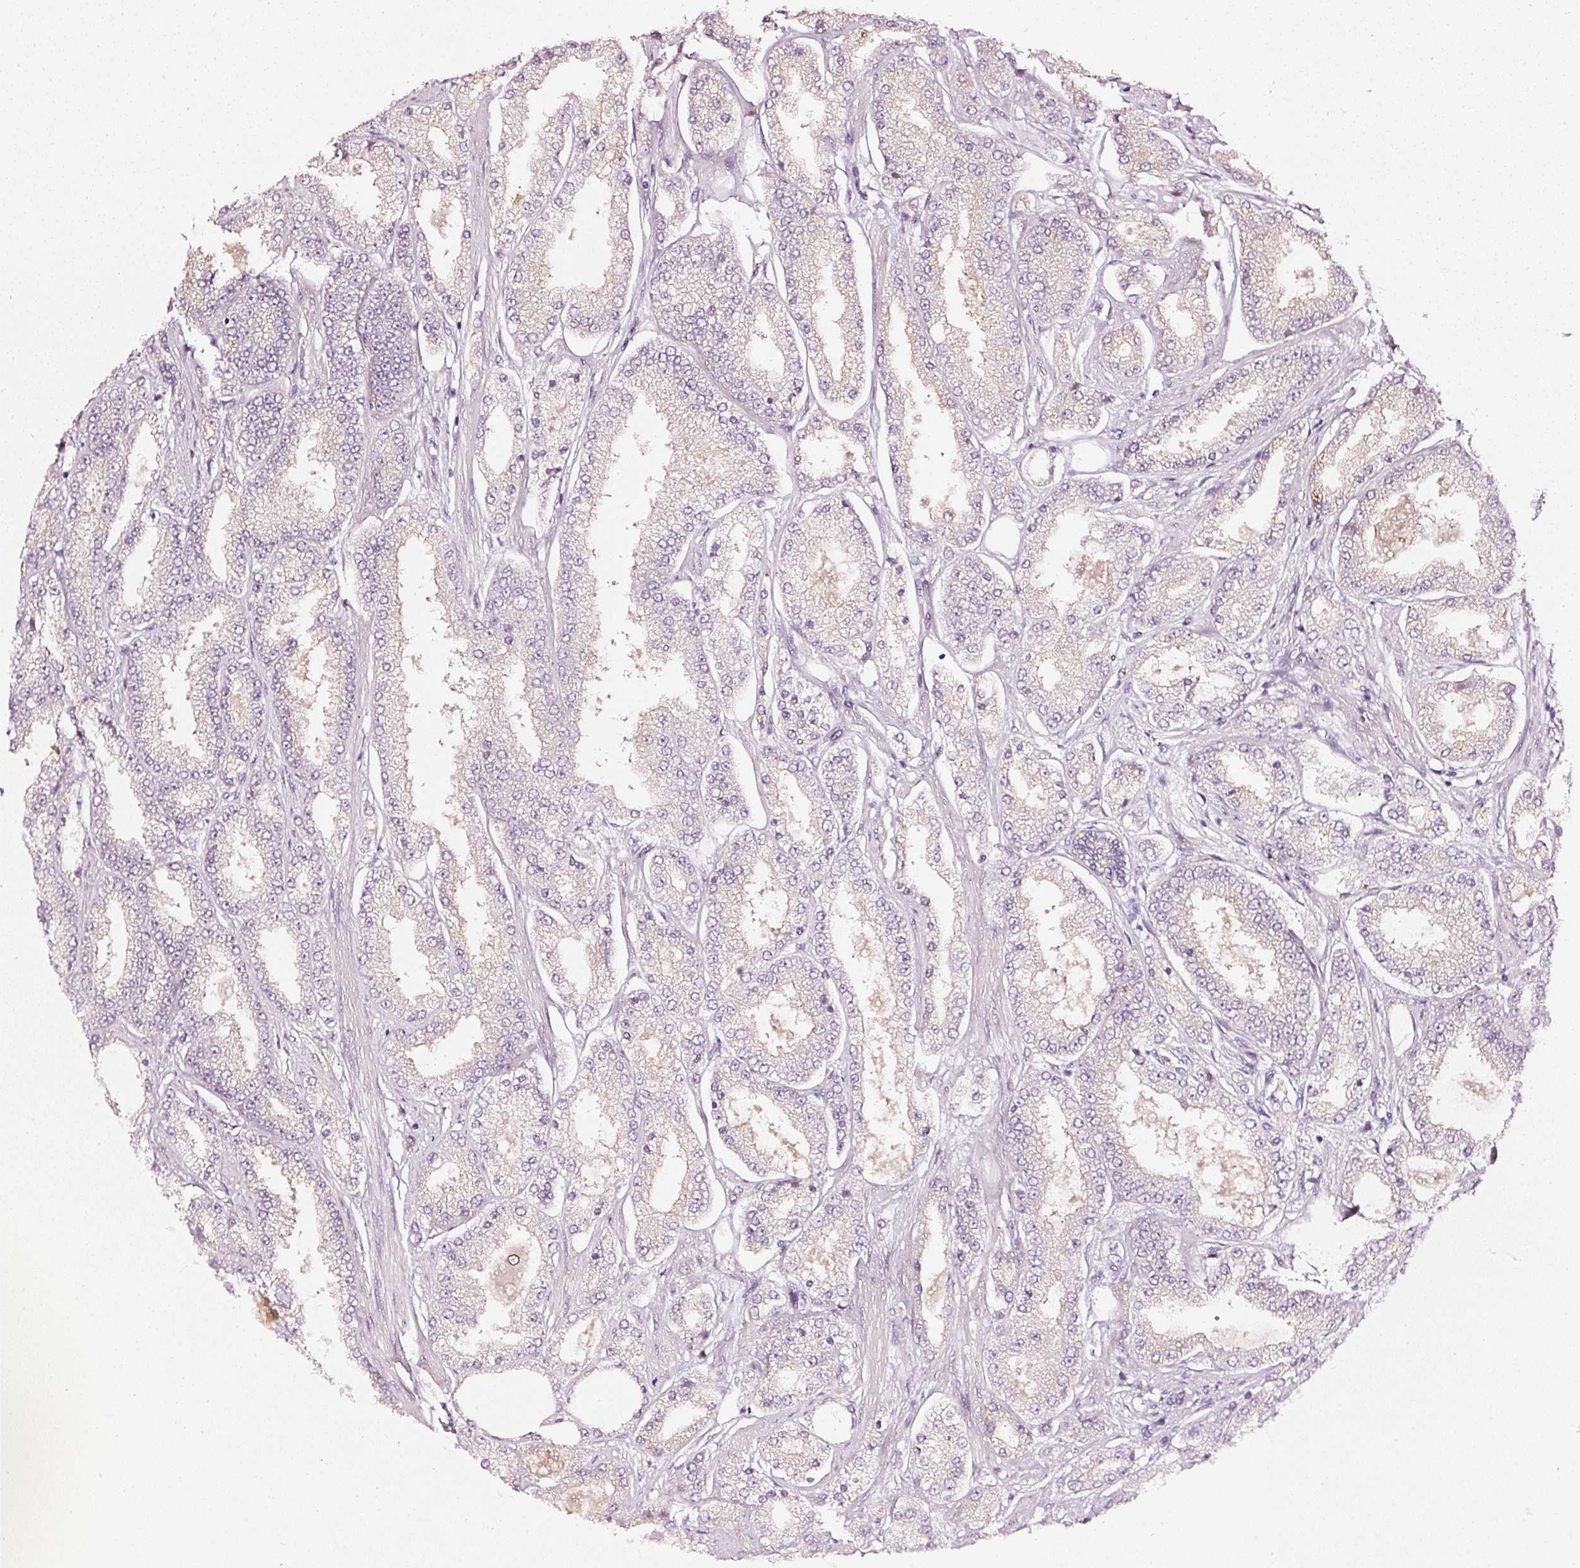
{"staining": {"intensity": "weak", "quantity": "<25%", "location": "cytoplasmic/membranous"}, "tissue": "prostate cancer", "cell_type": "Tumor cells", "image_type": "cancer", "snomed": [{"axis": "morphology", "description": "Adenocarcinoma, High grade"}, {"axis": "topography", "description": "Prostate"}], "caption": "High power microscopy photomicrograph of an immunohistochemistry photomicrograph of prostate cancer (high-grade adenocarcinoma), revealing no significant staining in tumor cells.", "gene": "CNP", "patient": {"sex": "male", "age": 69}}